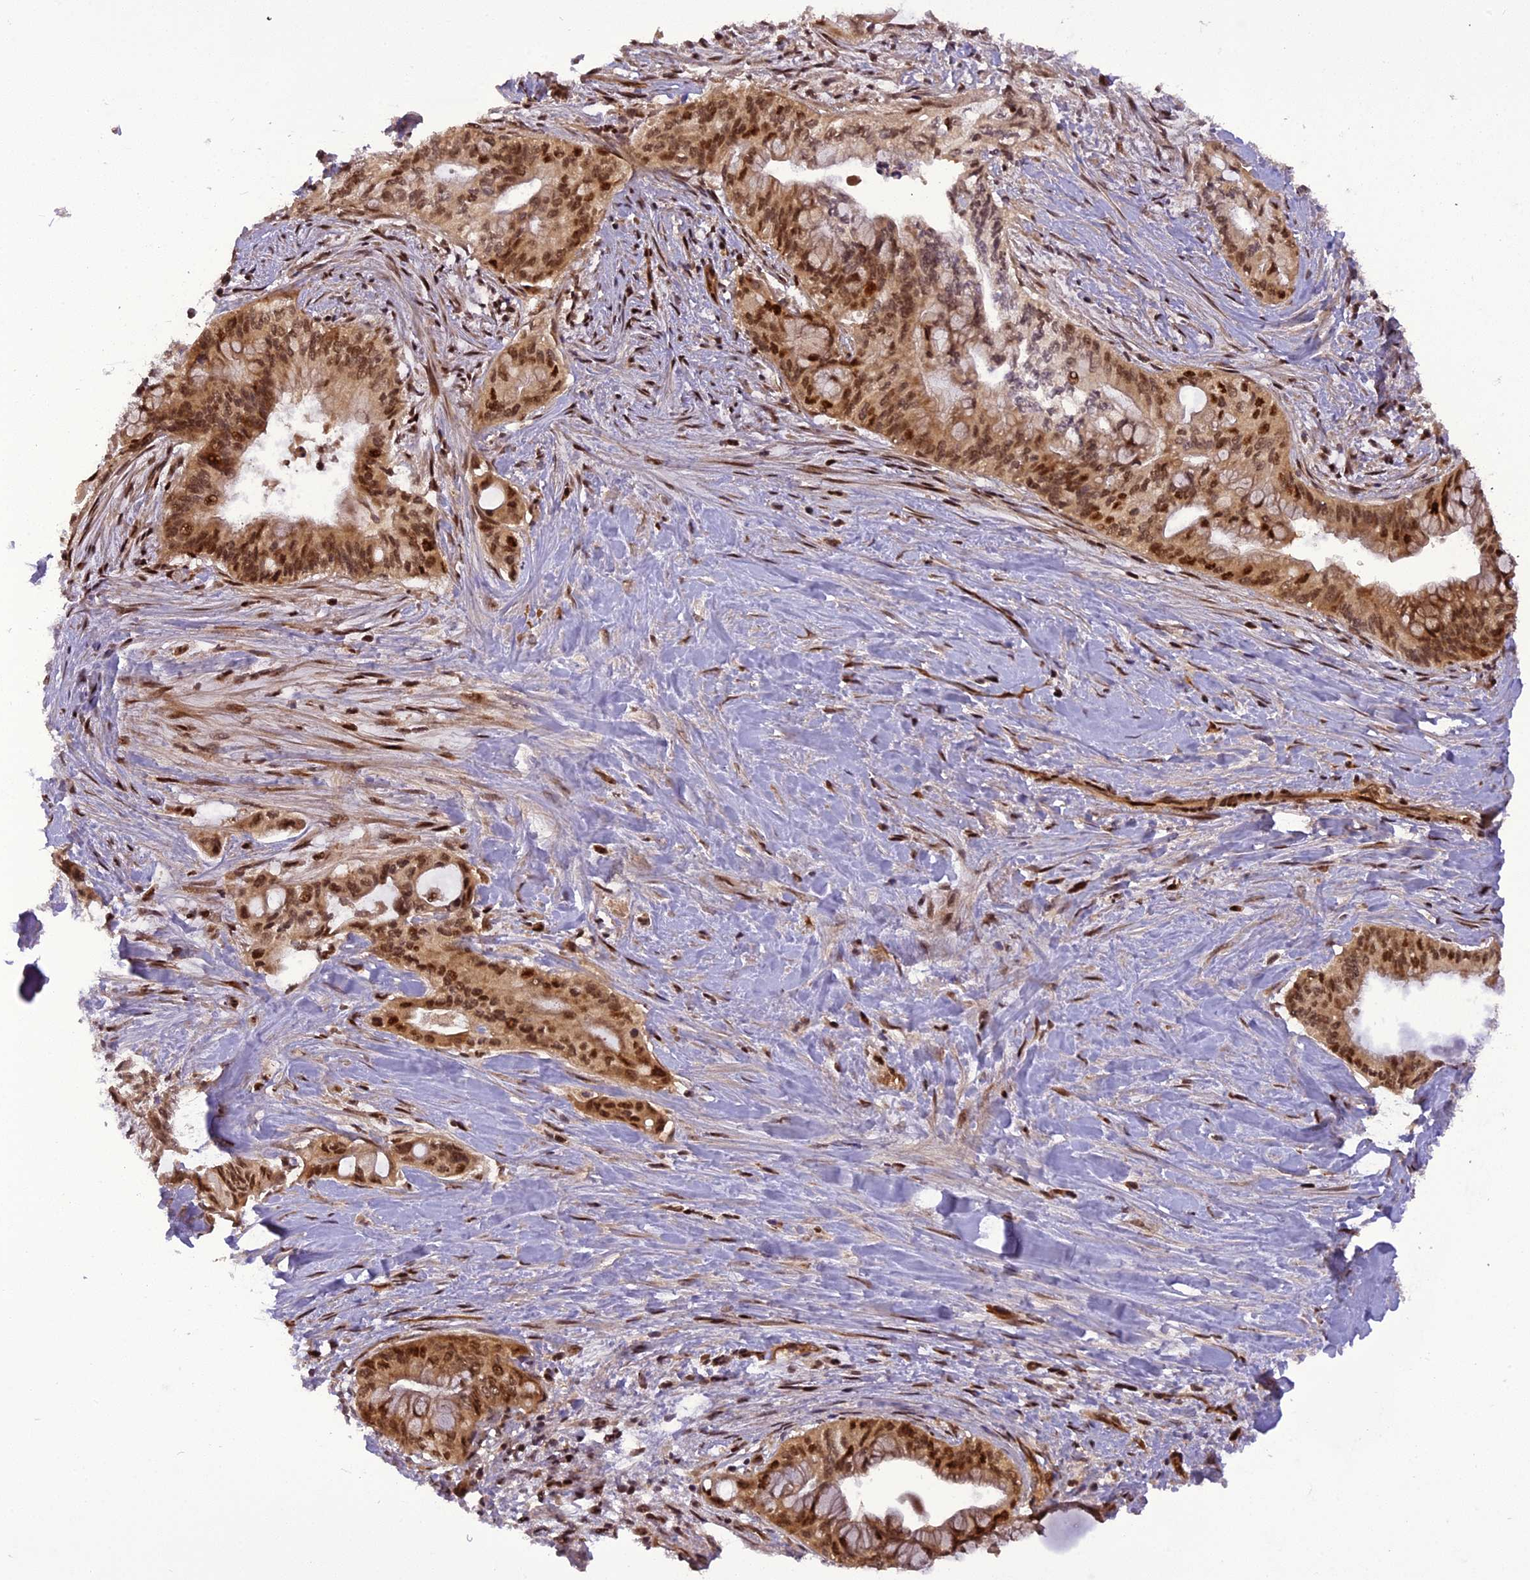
{"staining": {"intensity": "moderate", "quantity": ">75%", "location": "cytoplasmic/membranous,nuclear"}, "tissue": "pancreatic cancer", "cell_type": "Tumor cells", "image_type": "cancer", "snomed": [{"axis": "morphology", "description": "Adenocarcinoma, NOS"}, {"axis": "topography", "description": "Pancreas"}], "caption": "Pancreatic cancer stained with a brown dye exhibits moderate cytoplasmic/membranous and nuclear positive staining in about >75% of tumor cells.", "gene": "MICALL1", "patient": {"sex": "male", "age": 46}}